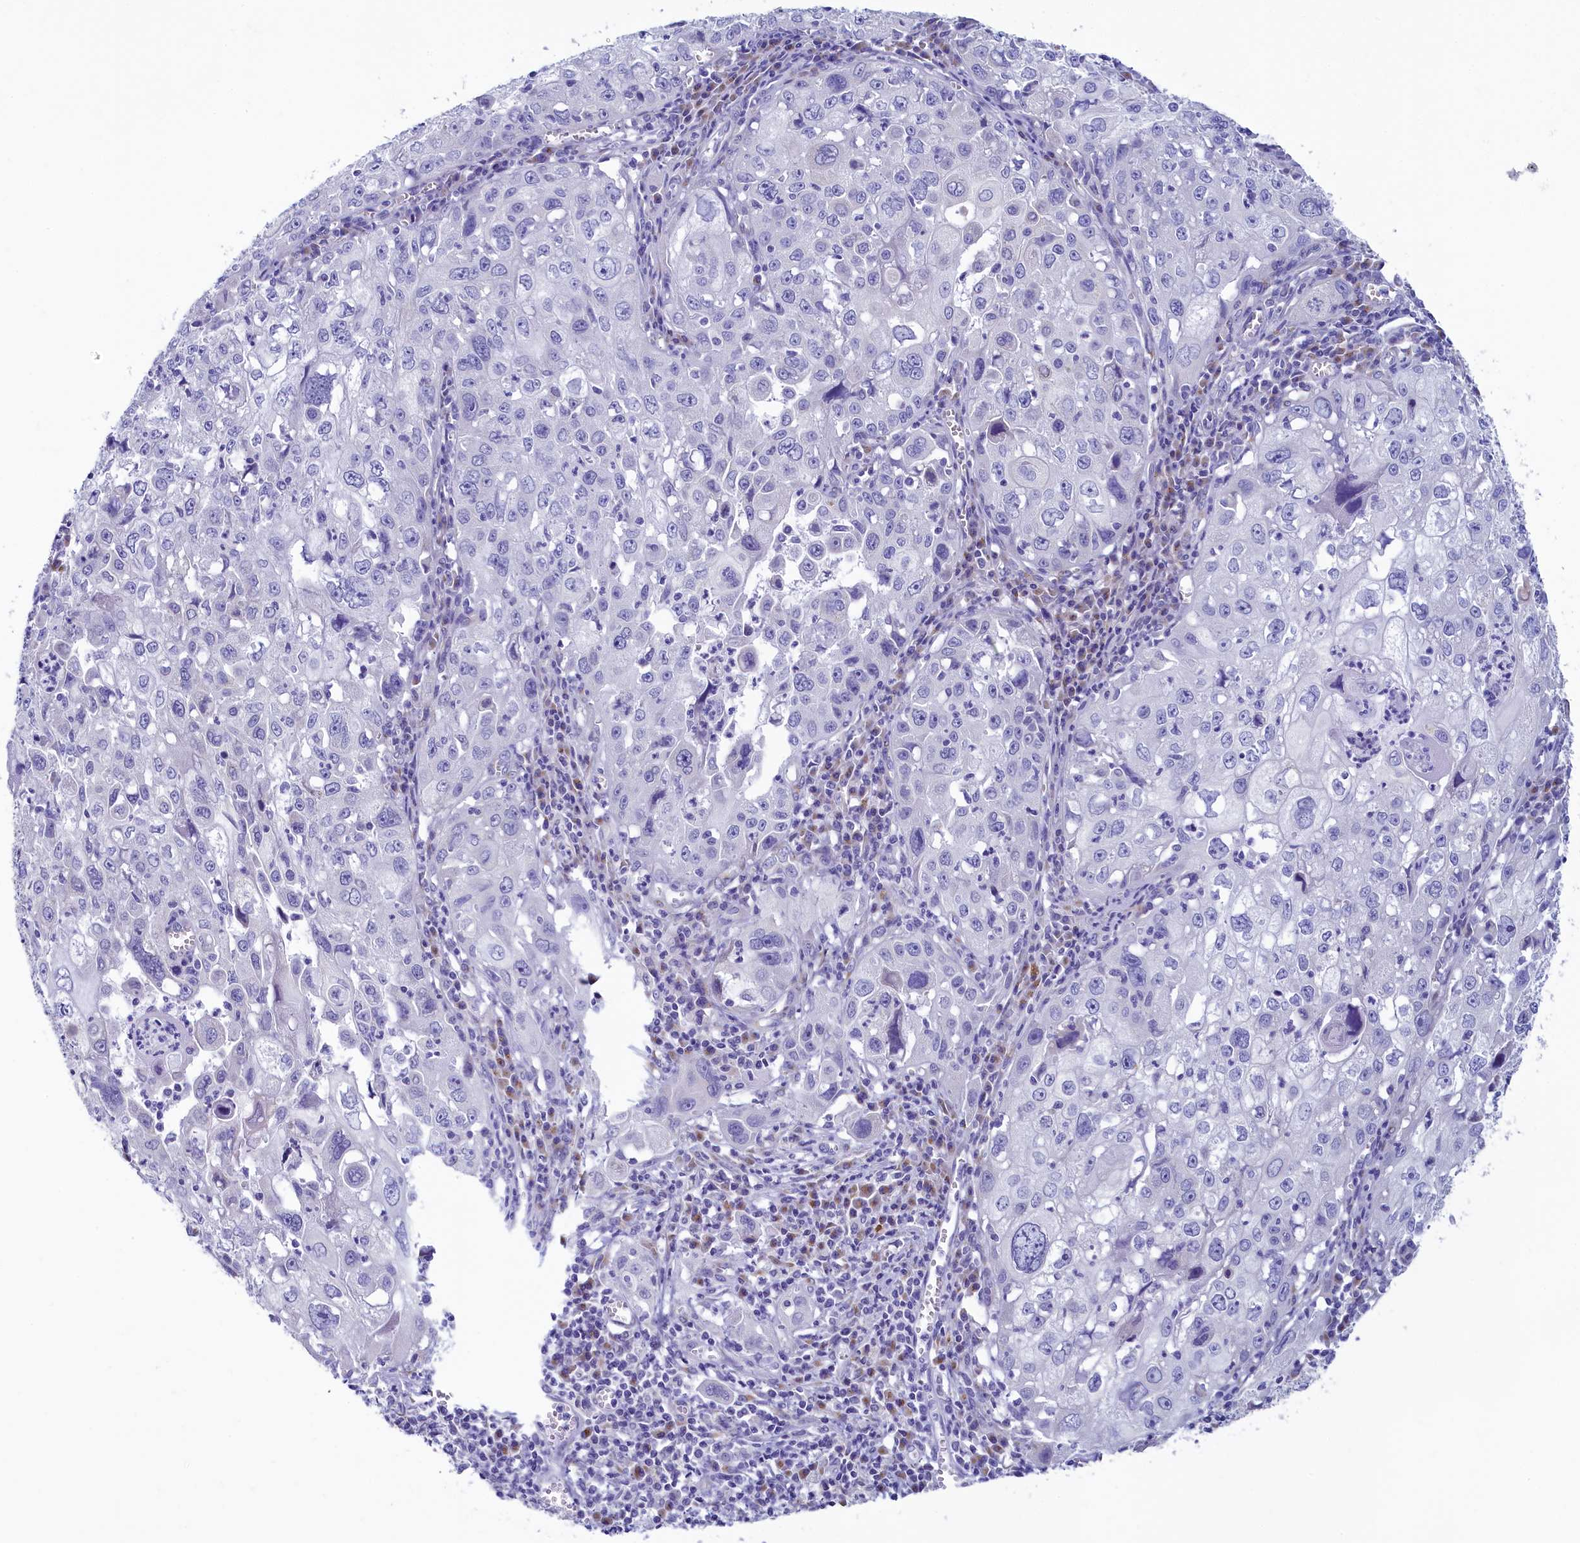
{"staining": {"intensity": "negative", "quantity": "none", "location": "none"}, "tissue": "cervical cancer", "cell_type": "Tumor cells", "image_type": "cancer", "snomed": [{"axis": "morphology", "description": "Squamous cell carcinoma, NOS"}, {"axis": "topography", "description": "Cervix"}], "caption": "Cervical cancer (squamous cell carcinoma) was stained to show a protein in brown. There is no significant positivity in tumor cells.", "gene": "SKA3", "patient": {"sex": "female", "age": 42}}